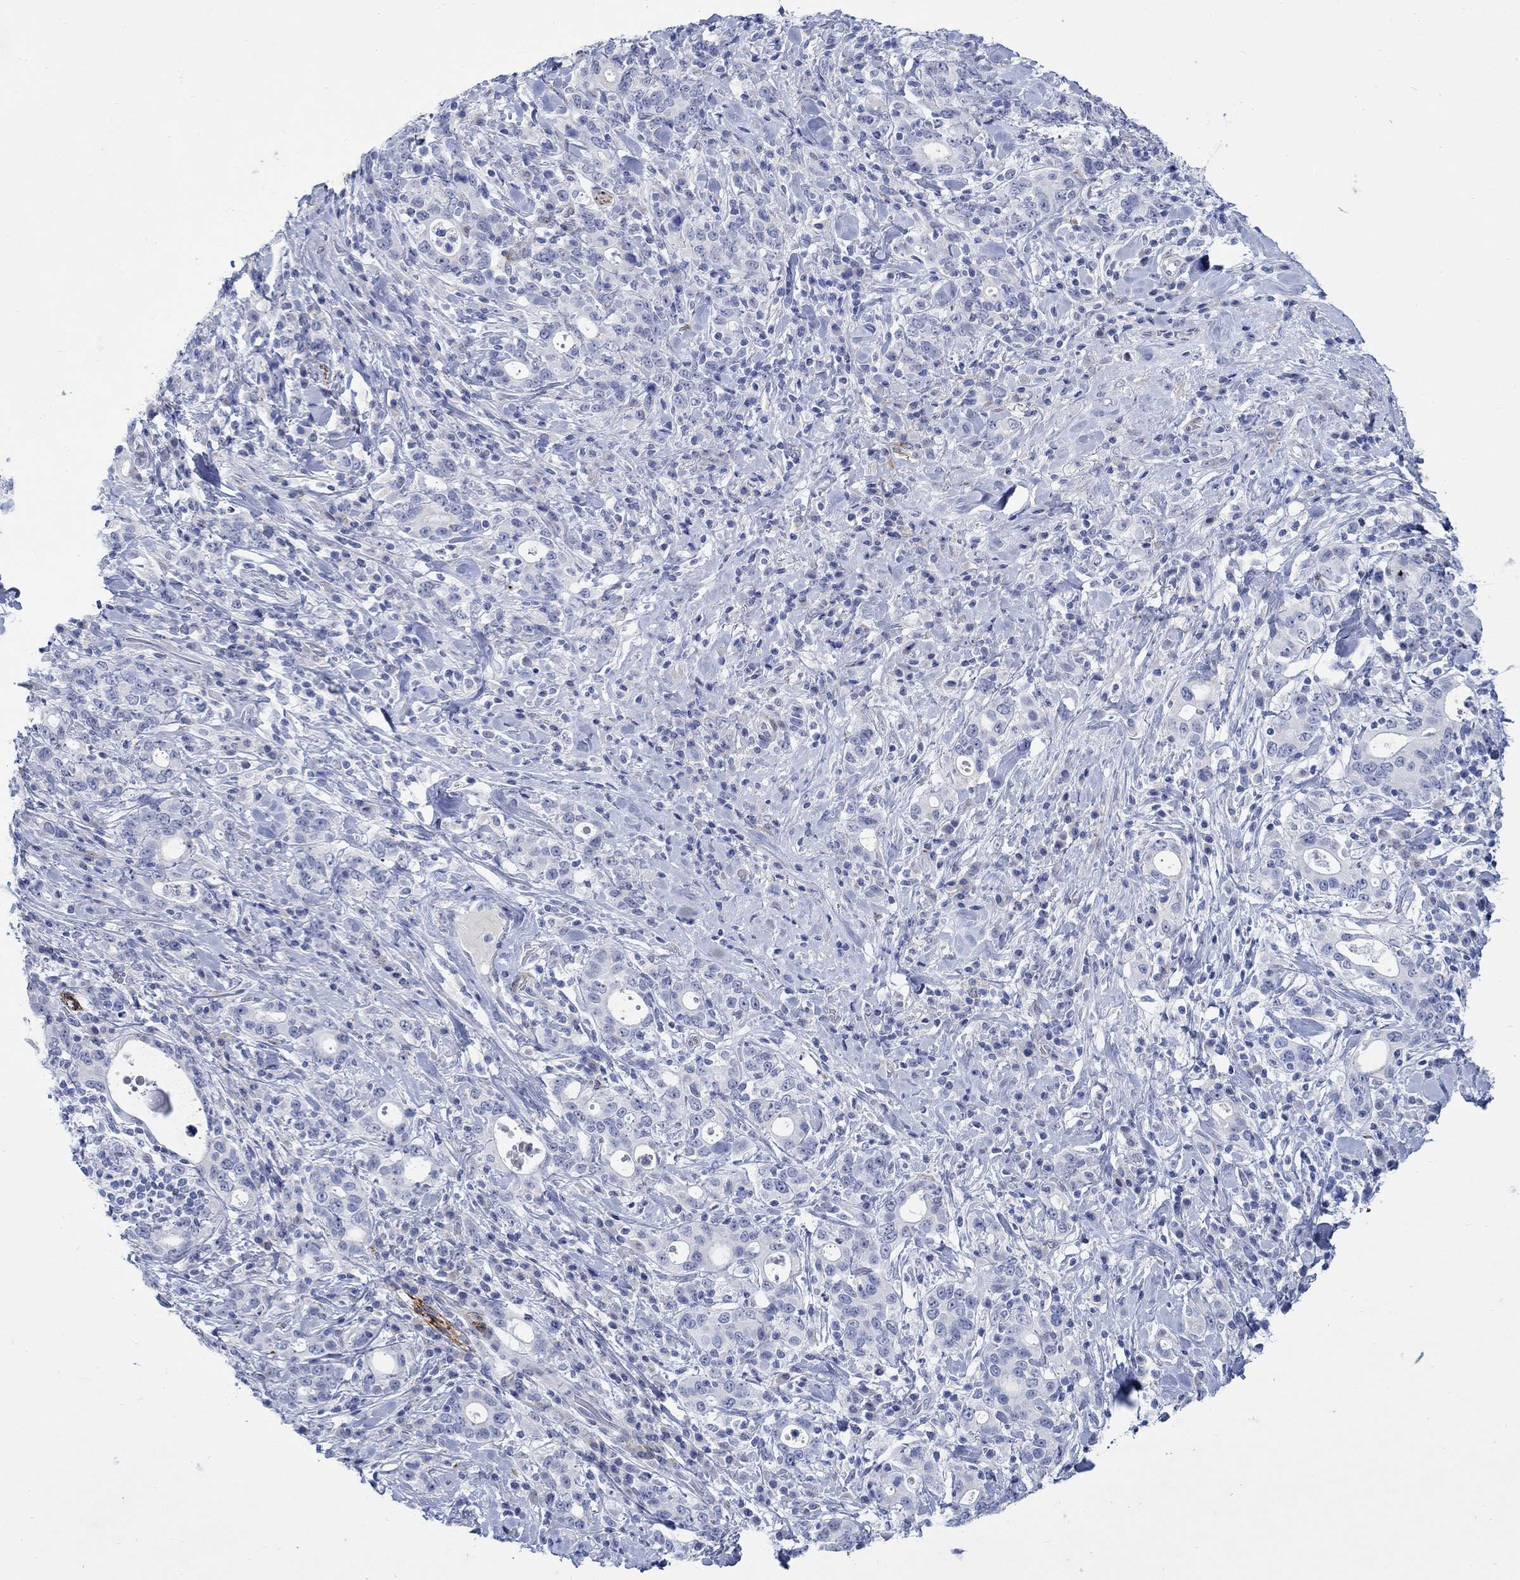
{"staining": {"intensity": "negative", "quantity": "none", "location": "none"}, "tissue": "stomach cancer", "cell_type": "Tumor cells", "image_type": "cancer", "snomed": [{"axis": "morphology", "description": "Adenocarcinoma, NOS"}, {"axis": "topography", "description": "Stomach"}], "caption": "Stomach cancer (adenocarcinoma) was stained to show a protein in brown. There is no significant staining in tumor cells. The staining was performed using DAB (3,3'-diaminobenzidine) to visualize the protein expression in brown, while the nuclei were stained in blue with hematoxylin (Magnification: 20x).", "gene": "KSR2", "patient": {"sex": "male", "age": 79}}